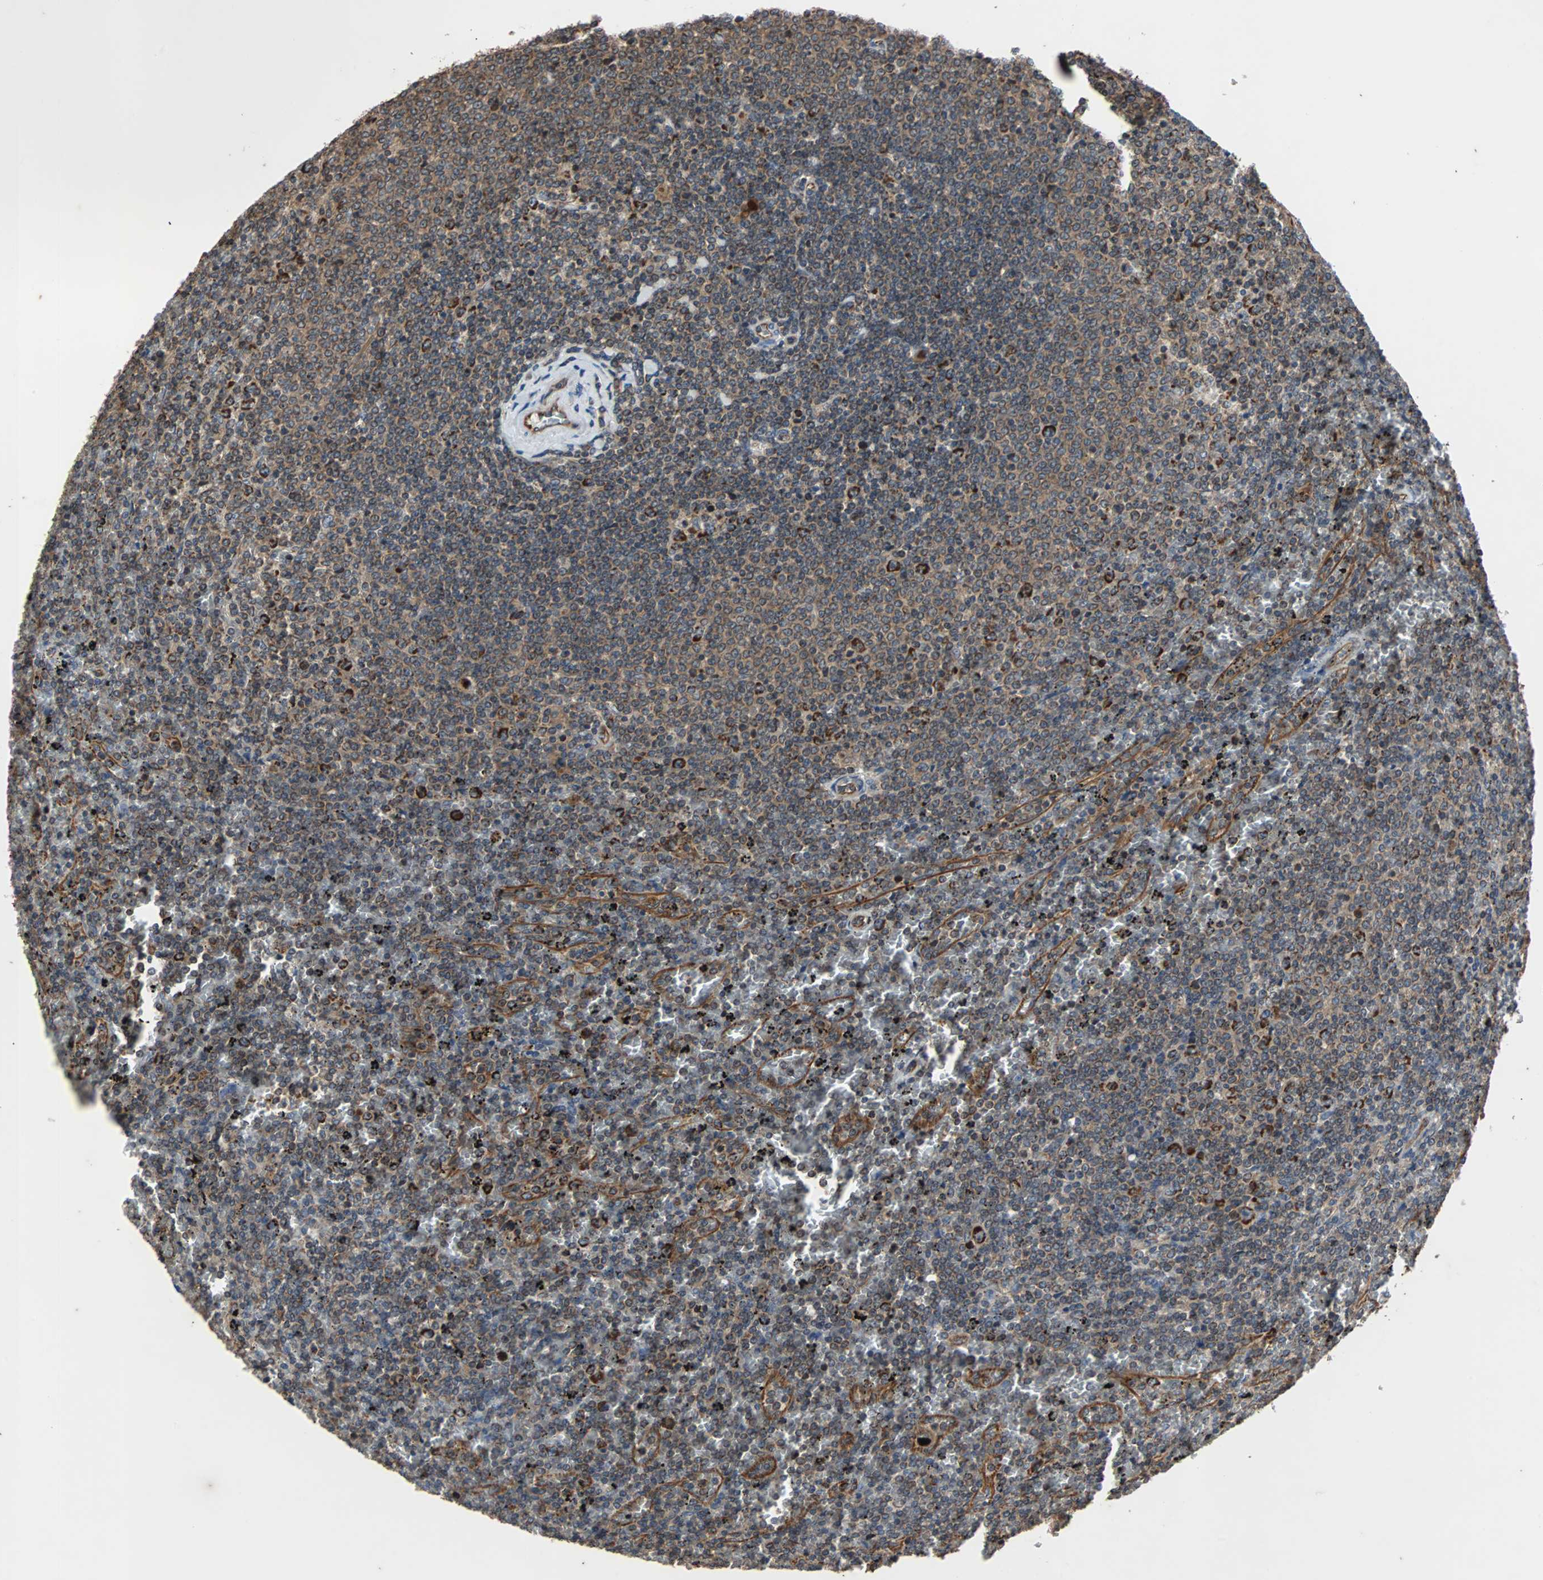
{"staining": {"intensity": "strong", "quantity": "25%-75%", "location": "cytoplasmic/membranous"}, "tissue": "lymphoma", "cell_type": "Tumor cells", "image_type": "cancer", "snomed": [{"axis": "morphology", "description": "Malignant lymphoma, non-Hodgkin's type, Low grade"}, {"axis": "topography", "description": "Spleen"}], "caption": "A high-resolution photomicrograph shows IHC staining of malignant lymphoma, non-Hodgkin's type (low-grade), which exhibits strong cytoplasmic/membranous expression in approximately 25%-75% of tumor cells.", "gene": "ACTR3", "patient": {"sex": "female", "age": 77}}